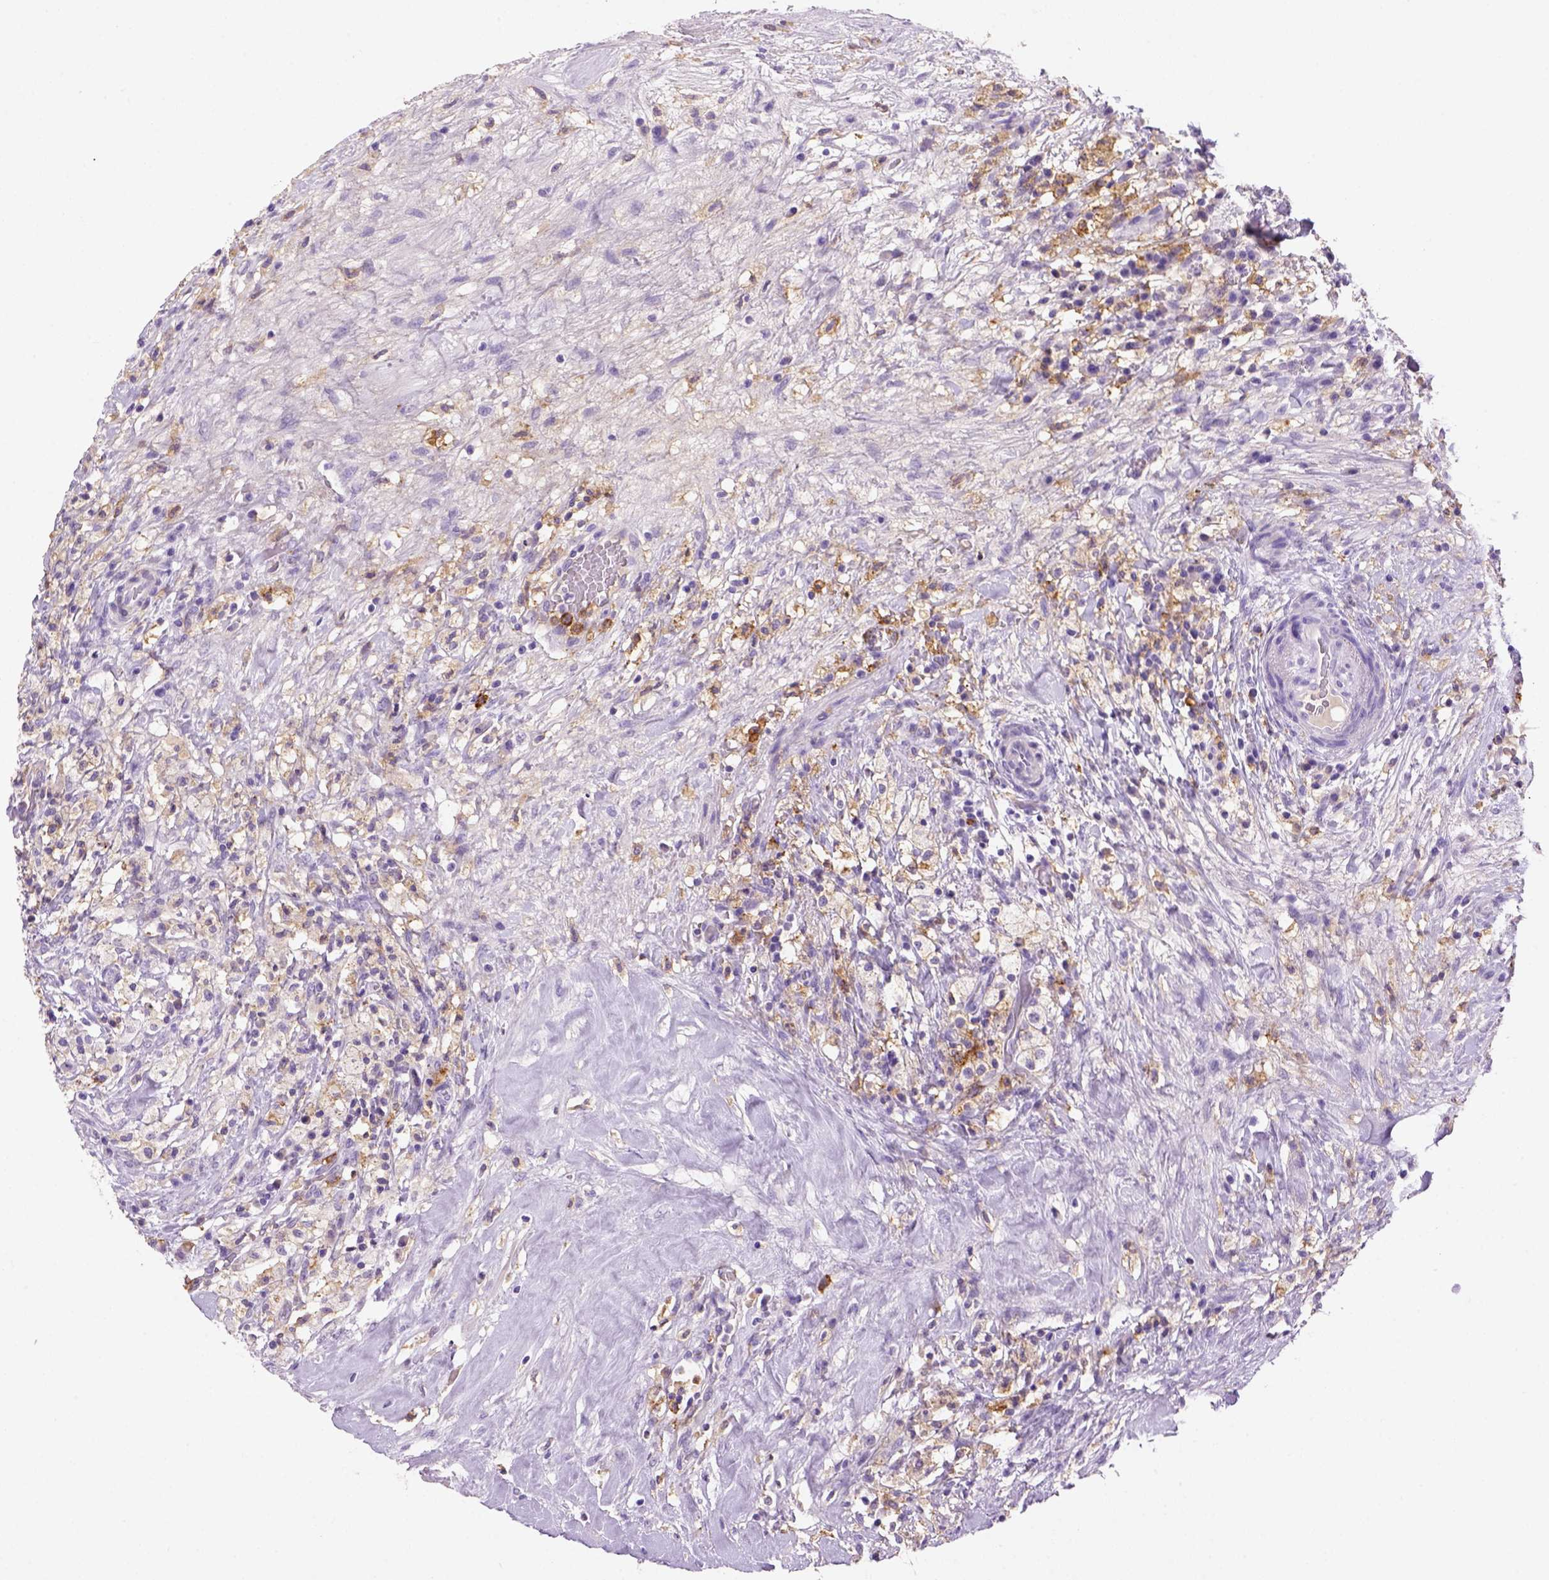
{"staining": {"intensity": "negative", "quantity": "none", "location": "none"}, "tissue": "testis cancer", "cell_type": "Tumor cells", "image_type": "cancer", "snomed": [{"axis": "morphology", "description": "Necrosis, NOS"}, {"axis": "morphology", "description": "Carcinoma, Embryonal, NOS"}, {"axis": "topography", "description": "Testis"}], "caption": "Protein analysis of embryonal carcinoma (testis) shows no significant expression in tumor cells. (DAB immunohistochemistry (IHC) visualized using brightfield microscopy, high magnification).", "gene": "CD14", "patient": {"sex": "male", "age": 19}}